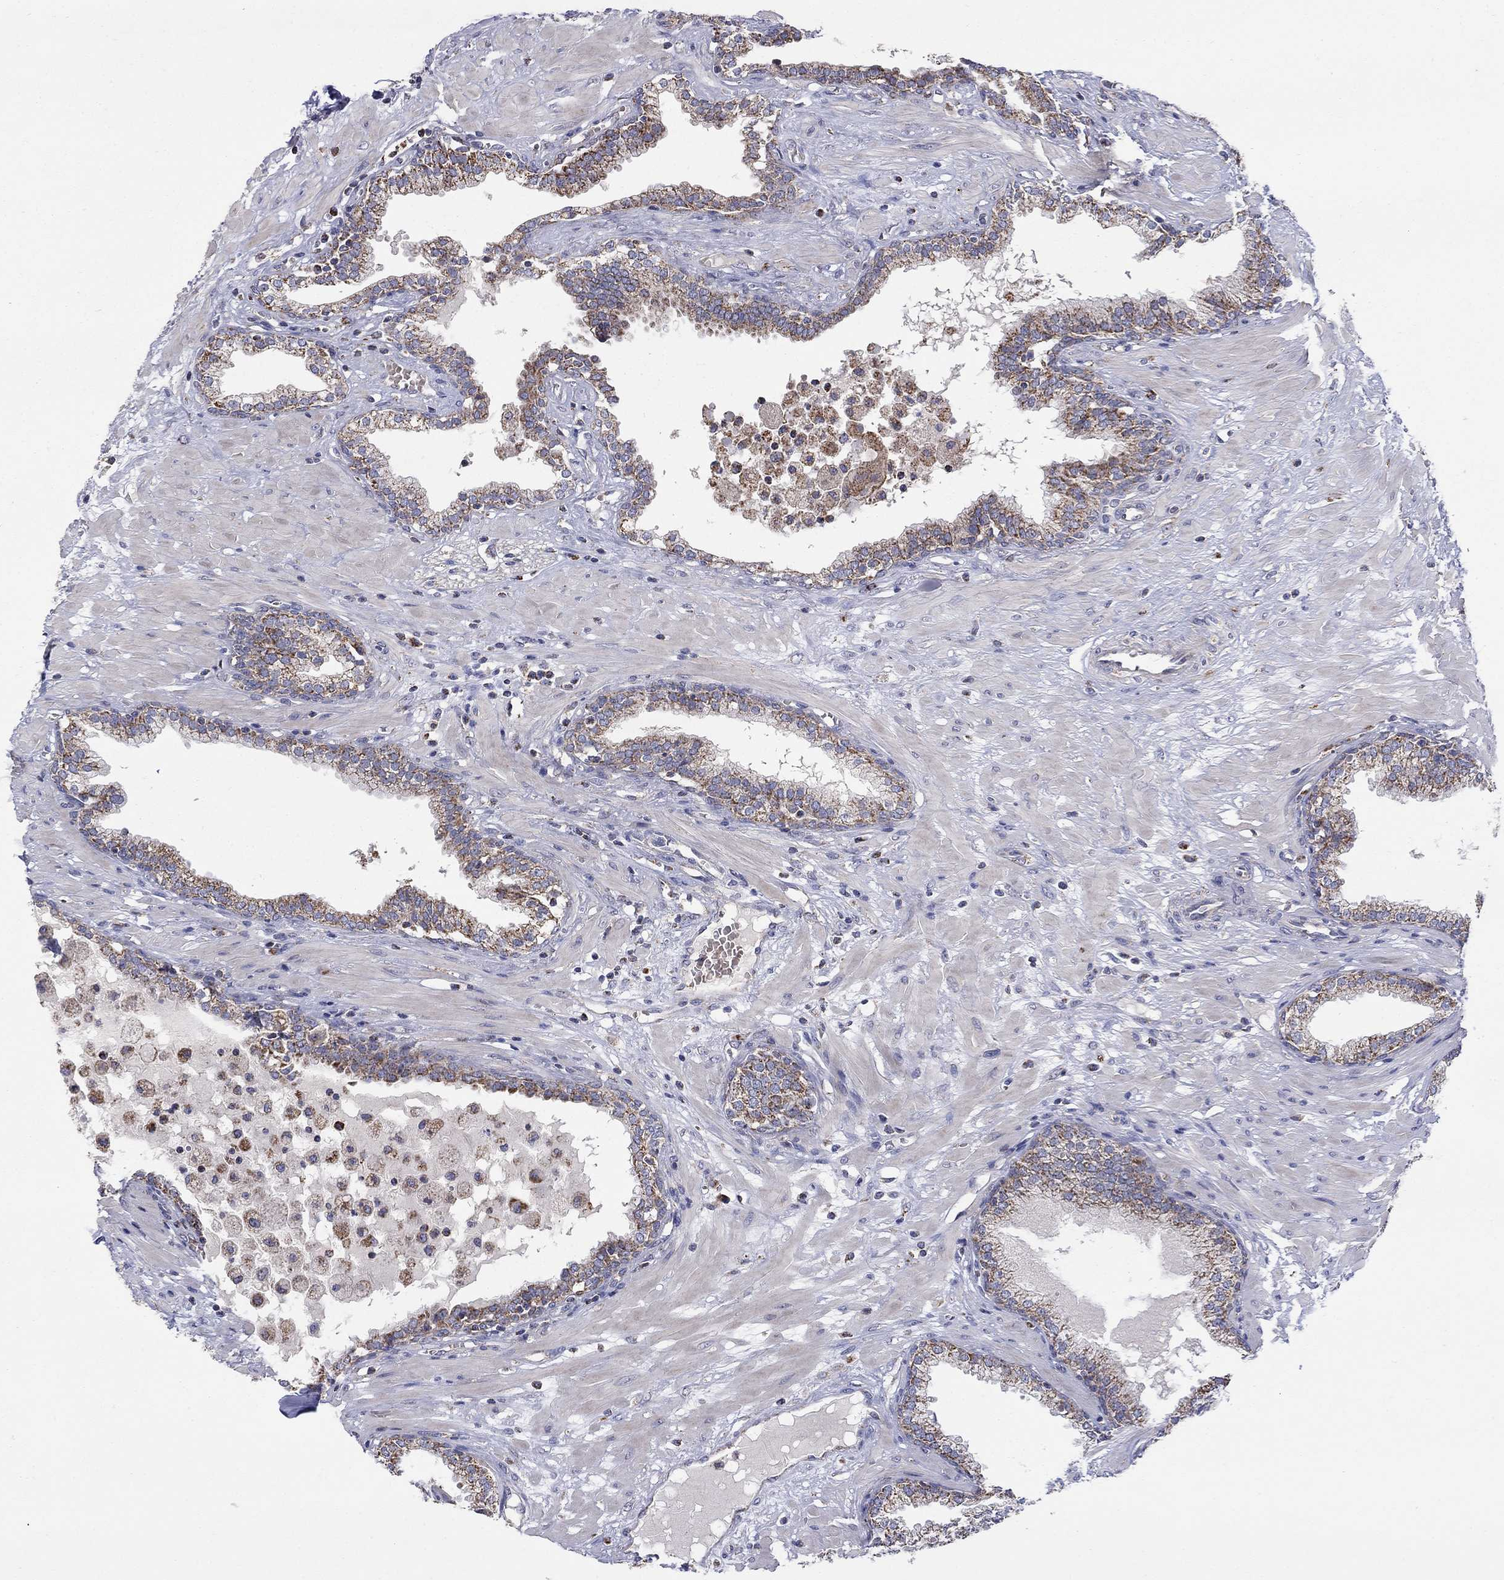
{"staining": {"intensity": "moderate", "quantity": ">75%", "location": "cytoplasmic/membranous"}, "tissue": "prostate", "cell_type": "Glandular cells", "image_type": "normal", "snomed": [{"axis": "morphology", "description": "Normal tissue, NOS"}, {"axis": "topography", "description": "Prostate"}], "caption": "A photomicrograph of human prostate stained for a protein demonstrates moderate cytoplasmic/membranous brown staining in glandular cells.", "gene": "HPS5", "patient": {"sex": "male", "age": 64}}